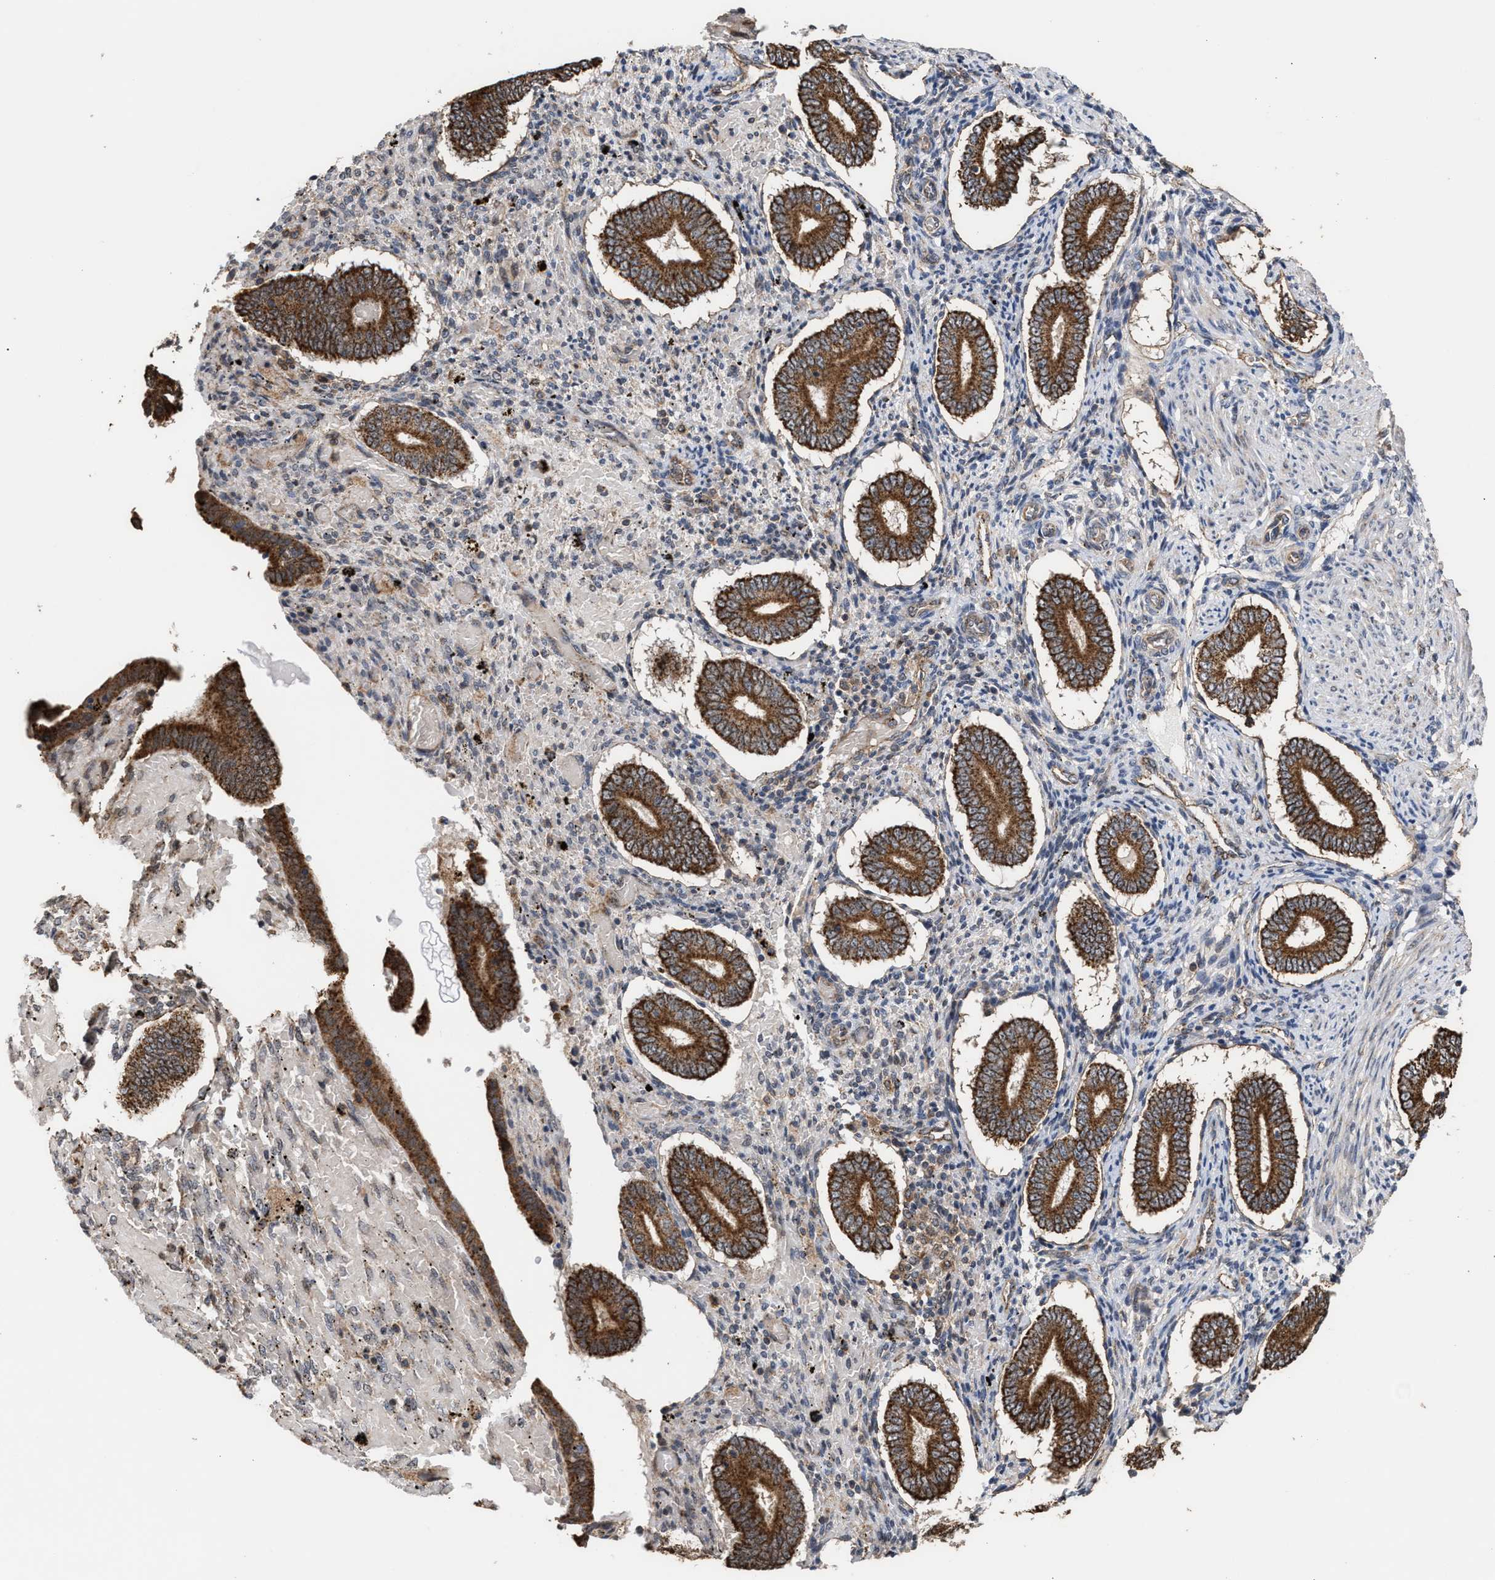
{"staining": {"intensity": "weak", "quantity": "<25%", "location": "cytoplasmic/membranous"}, "tissue": "endometrium", "cell_type": "Cells in endometrial stroma", "image_type": "normal", "snomed": [{"axis": "morphology", "description": "Normal tissue, NOS"}, {"axis": "topography", "description": "Endometrium"}], "caption": "Histopathology image shows no protein positivity in cells in endometrial stroma of unremarkable endometrium. (DAB (3,3'-diaminobenzidine) immunohistochemistry (IHC) with hematoxylin counter stain).", "gene": "EXOSC2", "patient": {"sex": "female", "age": 42}}